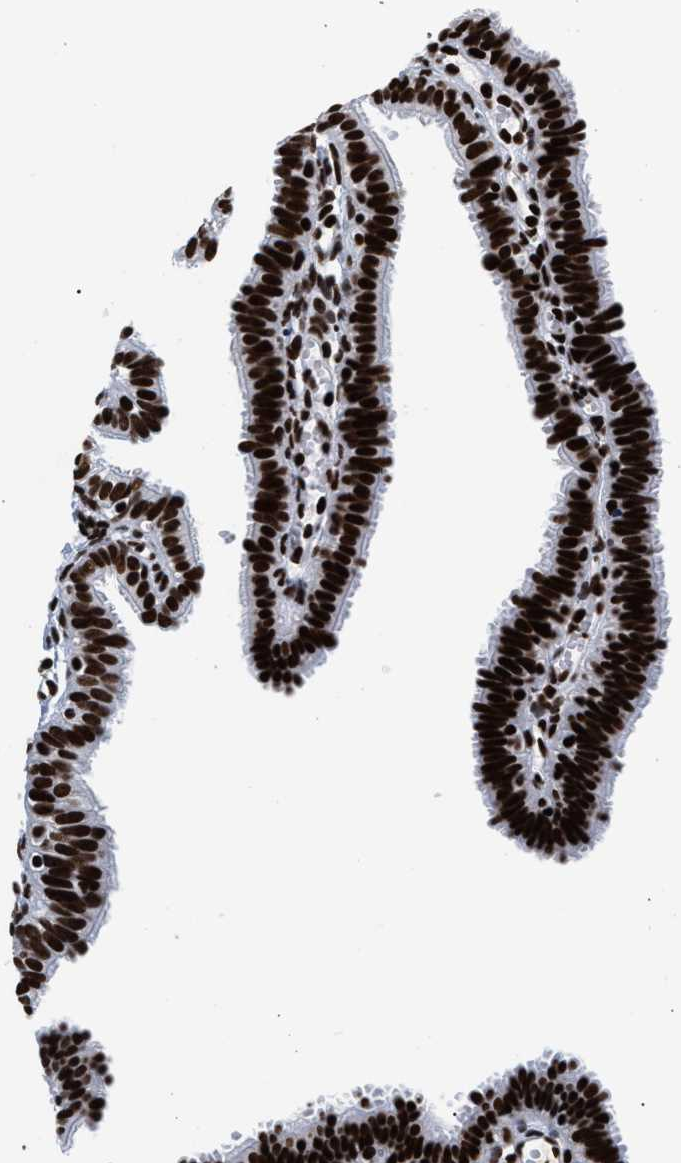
{"staining": {"intensity": "strong", "quantity": ">75%", "location": "nuclear"}, "tissue": "fallopian tube", "cell_type": "Glandular cells", "image_type": "normal", "snomed": [{"axis": "morphology", "description": "Normal tissue, NOS"}, {"axis": "topography", "description": "Fallopian tube"}, {"axis": "topography", "description": "Placenta"}], "caption": "Immunohistochemistry histopathology image of benign fallopian tube: fallopian tube stained using immunohistochemistry exhibits high levels of strong protein expression localized specifically in the nuclear of glandular cells, appearing as a nuclear brown color.", "gene": "RAD21", "patient": {"sex": "female", "age": 34}}